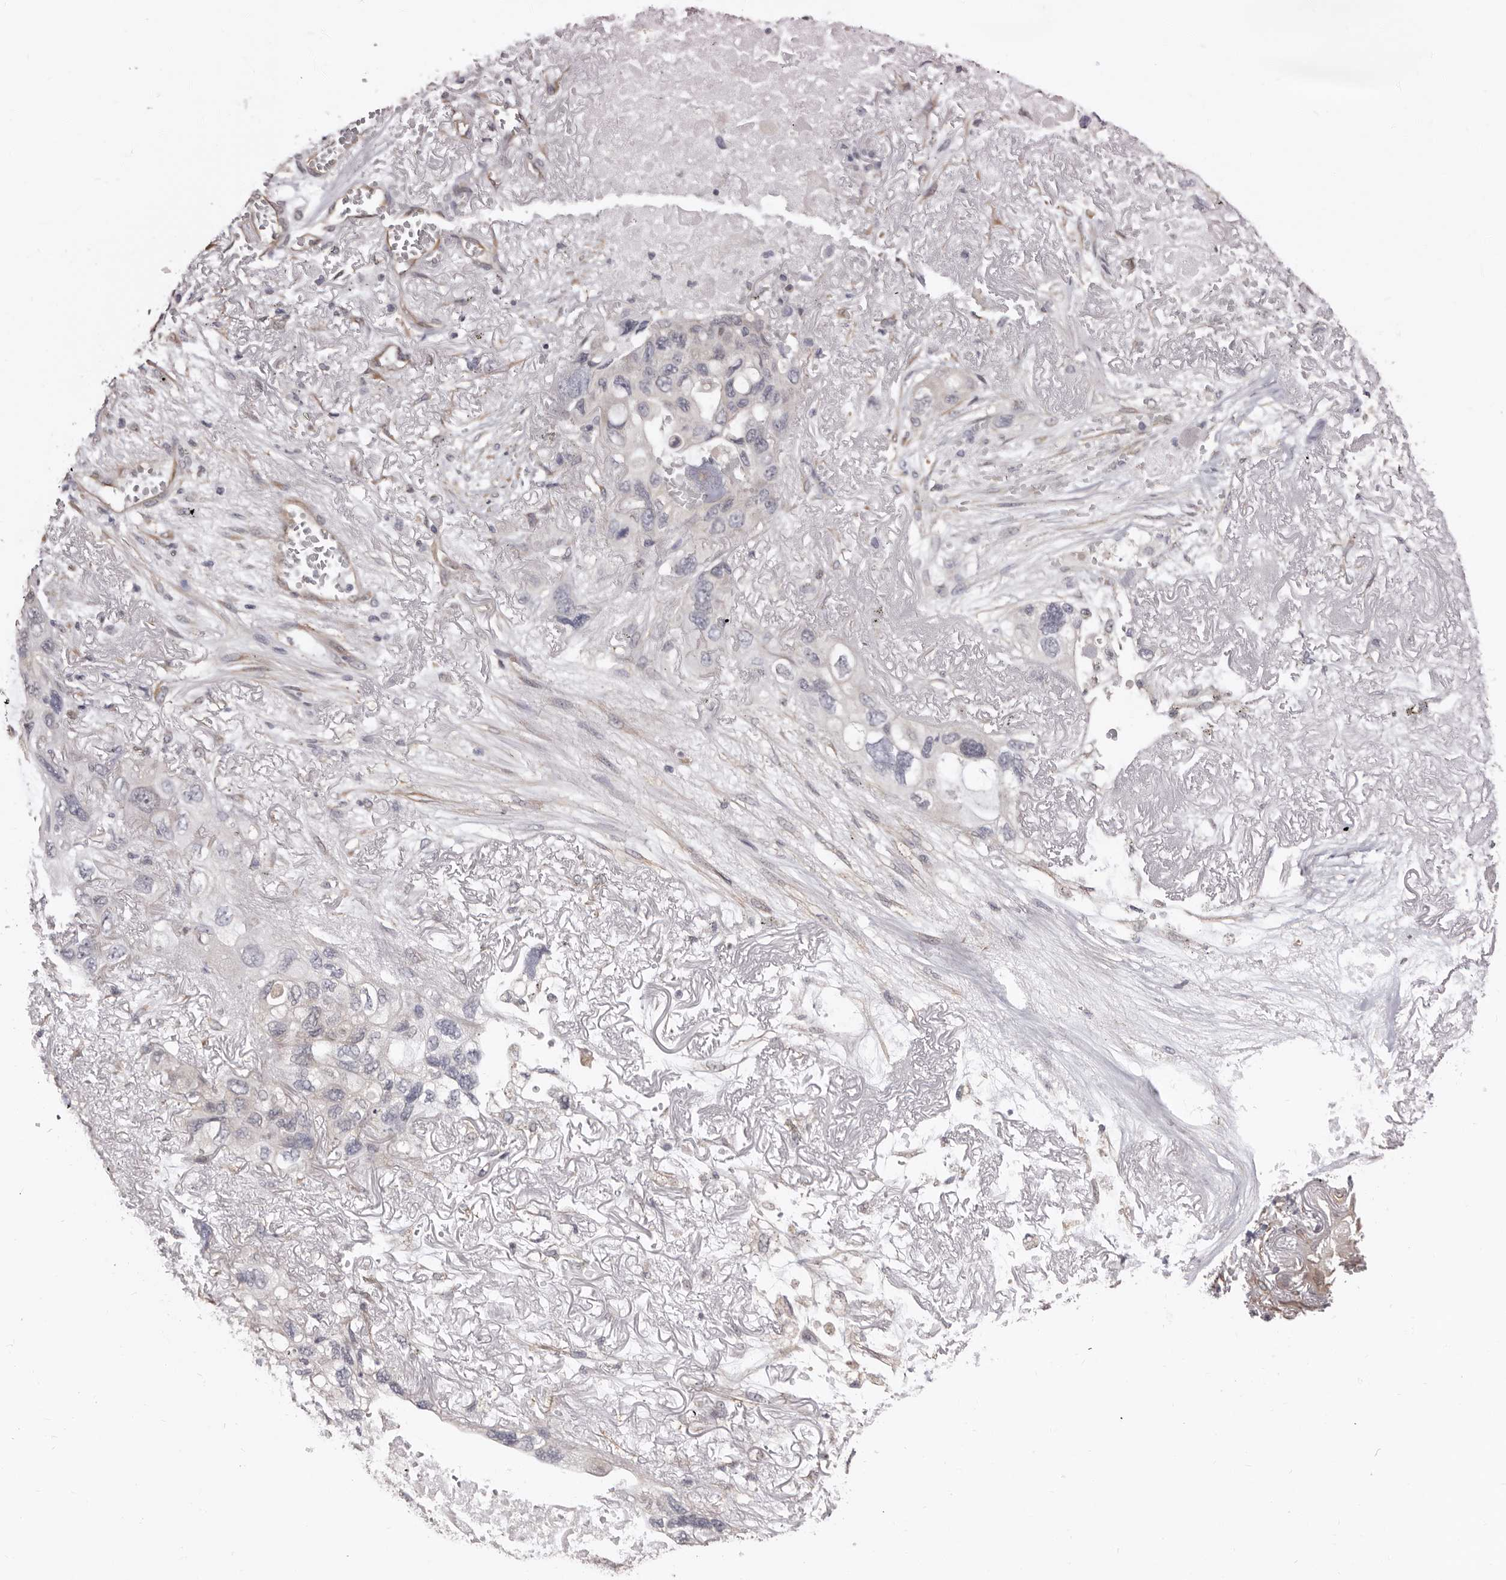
{"staining": {"intensity": "negative", "quantity": "none", "location": "none"}, "tissue": "lung cancer", "cell_type": "Tumor cells", "image_type": "cancer", "snomed": [{"axis": "morphology", "description": "Squamous cell carcinoma, NOS"}, {"axis": "topography", "description": "Lung"}], "caption": "Human lung cancer (squamous cell carcinoma) stained for a protein using IHC reveals no staining in tumor cells.", "gene": "KHDRBS2", "patient": {"sex": "female", "age": 73}}